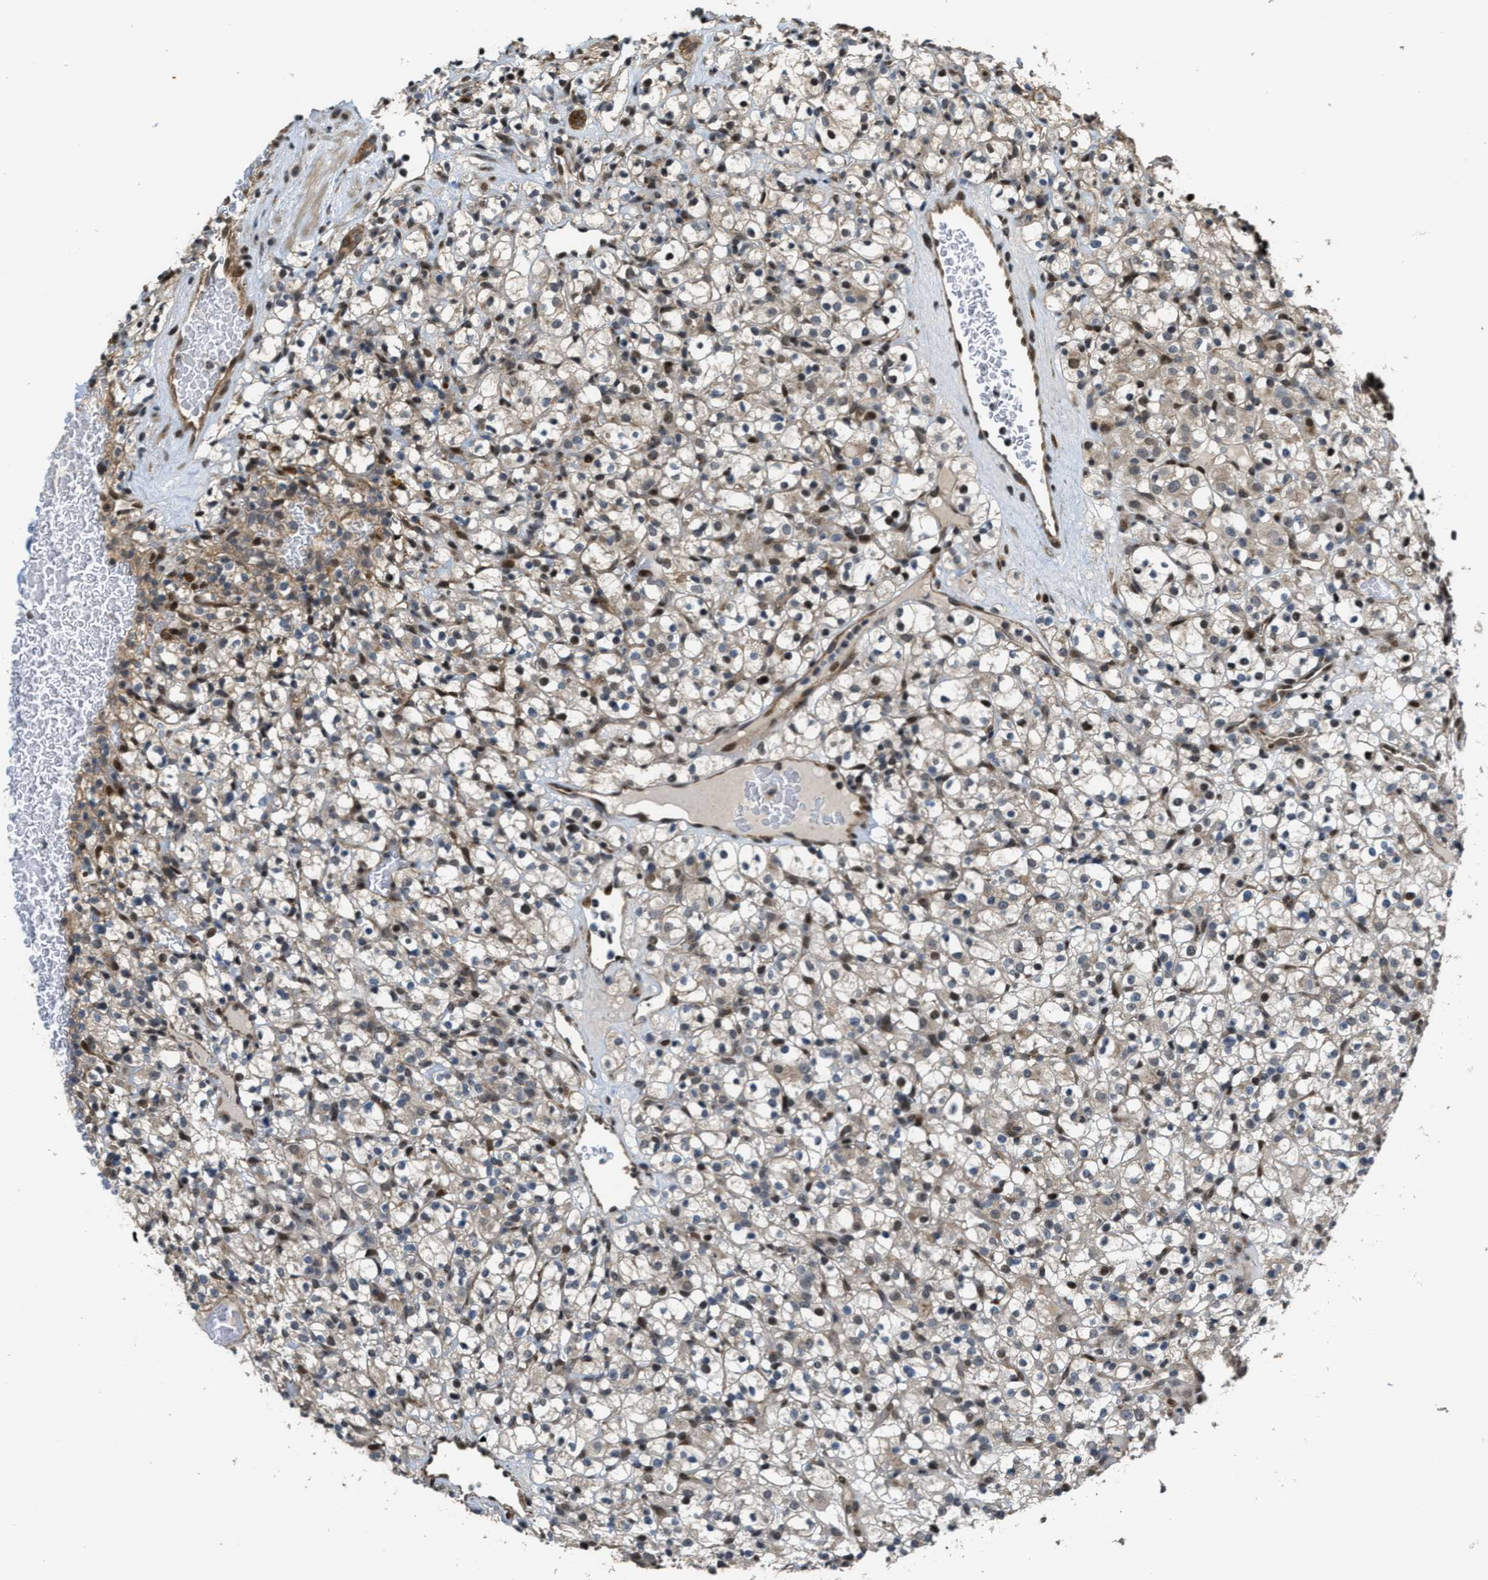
{"staining": {"intensity": "moderate", "quantity": "<25%", "location": "nuclear"}, "tissue": "renal cancer", "cell_type": "Tumor cells", "image_type": "cancer", "snomed": [{"axis": "morphology", "description": "Normal tissue, NOS"}, {"axis": "morphology", "description": "Adenocarcinoma, NOS"}, {"axis": "topography", "description": "Kidney"}], "caption": "This is an image of IHC staining of renal cancer, which shows moderate staining in the nuclear of tumor cells.", "gene": "SERTAD2", "patient": {"sex": "female", "age": 72}}